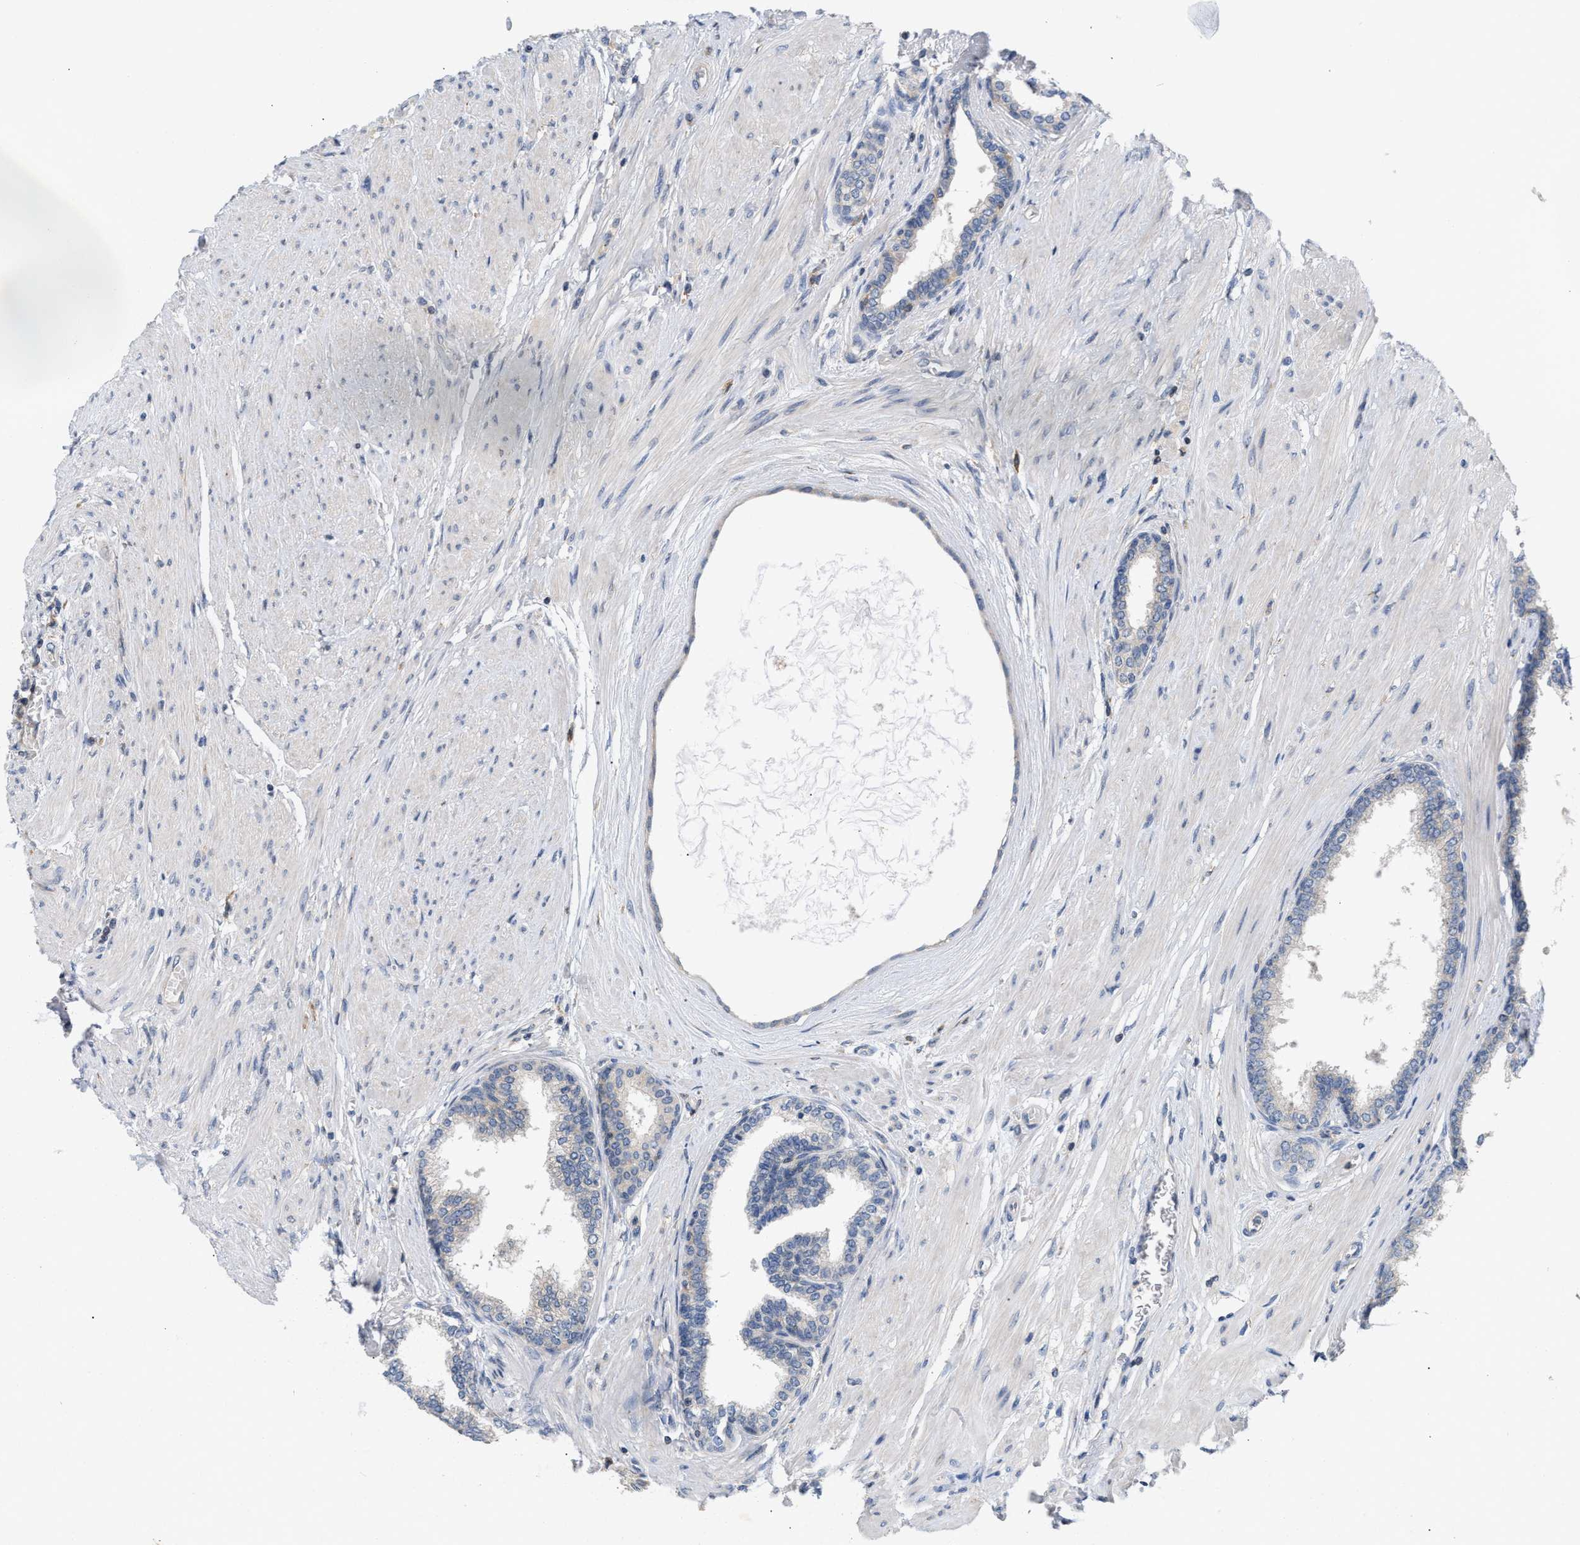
{"staining": {"intensity": "negative", "quantity": "none", "location": "none"}, "tissue": "prostate cancer", "cell_type": "Tumor cells", "image_type": "cancer", "snomed": [{"axis": "morphology", "description": "Adenocarcinoma, Low grade"}, {"axis": "topography", "description": "Prostate"}], "caption": "Immunohistochemistry (IHC) of human low-grade adenocarcinoma (prostate) exhibits no staining in tumor cells.", "gene": "DBNL", "patient": {"sex": "male", "age": 52}}